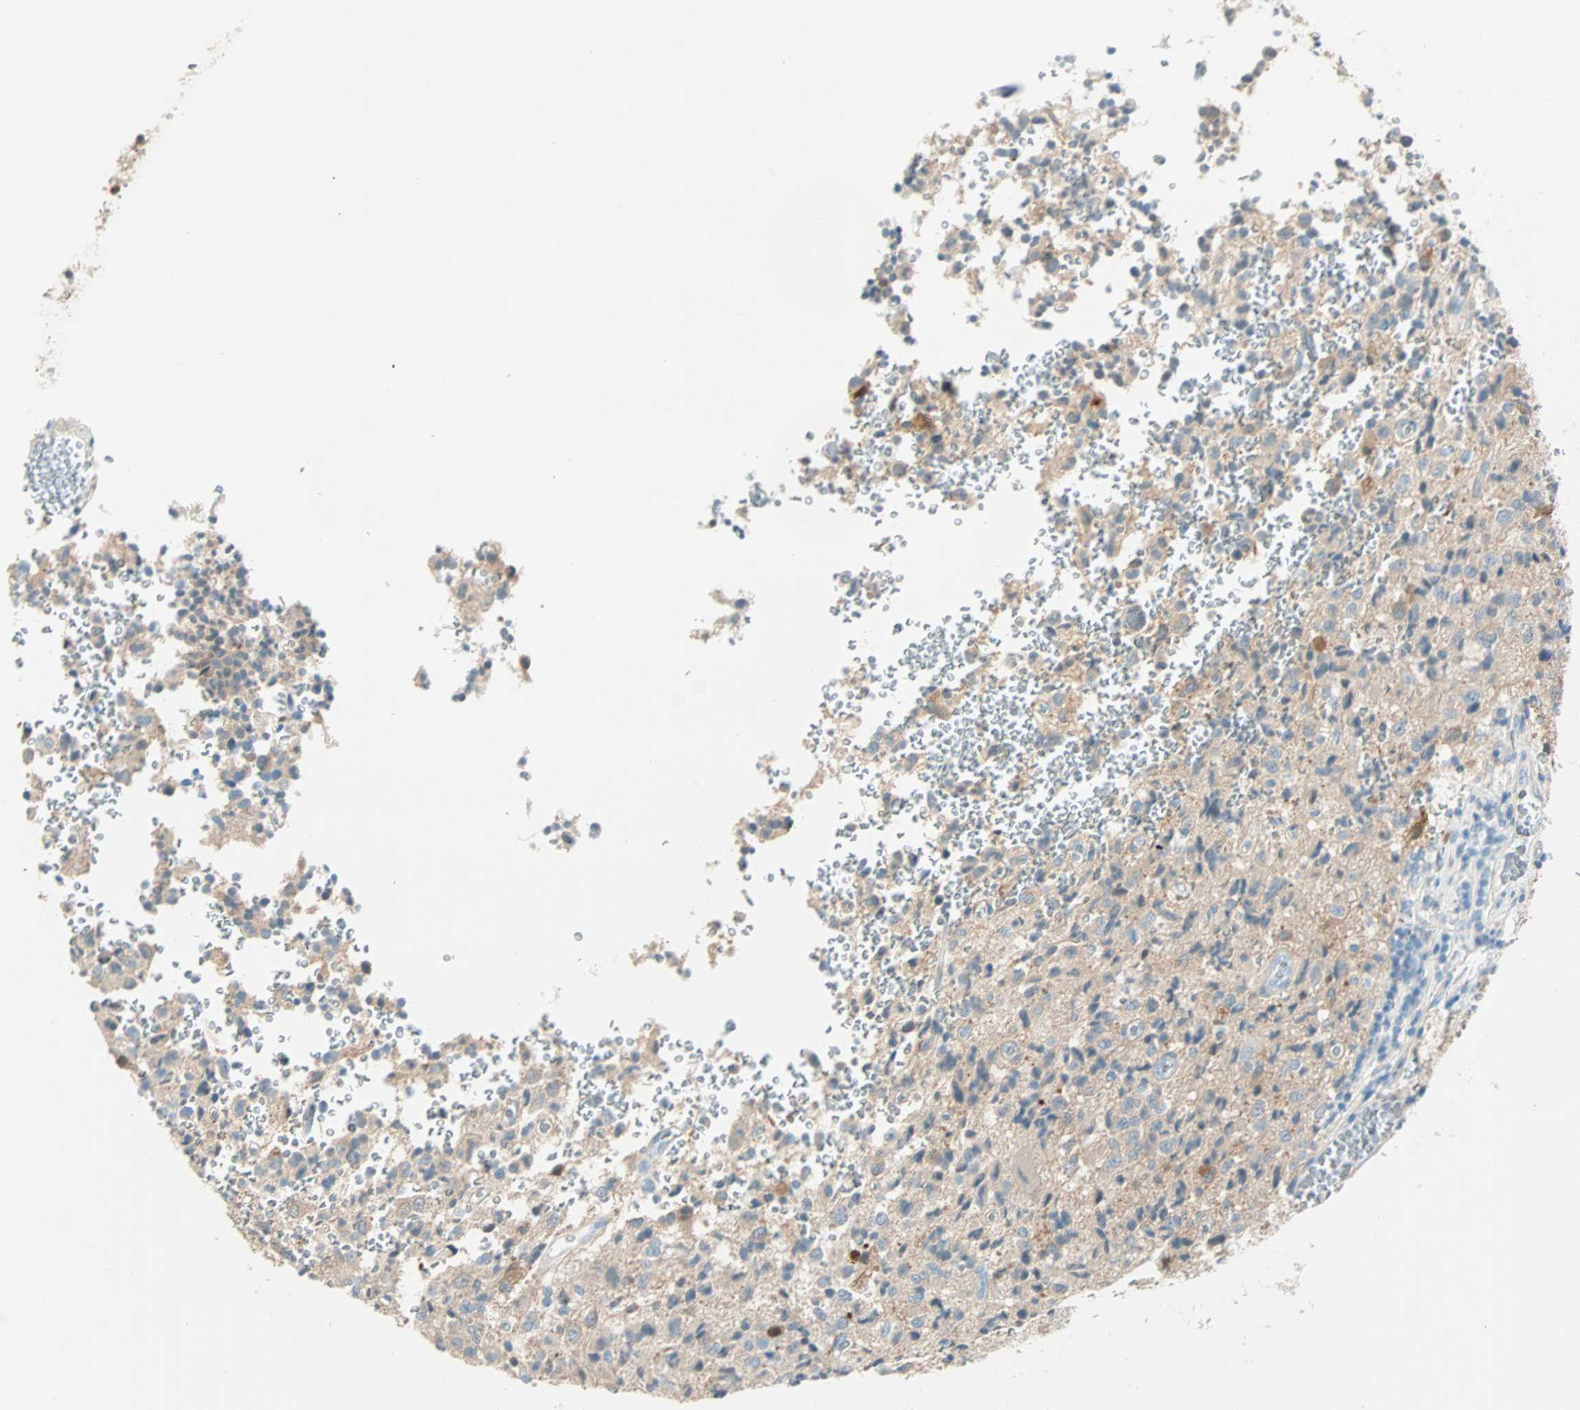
{"staining": {"intensity": "weak", "quantity": "25%-75%", "location": "cytoplasmic/membranous"}, "tissue": "glioma", "cell_type": "Tumor cells", "image_type": "cancer", "snomed": [{"axis": "morphology", "description": "Glioma, malignant, High grade"}, {"axis": "topography", "description": "pancreas cauda"}], "caption": "A brown stain highlights weak cytoplasmic/membranous staining of a protein in glioma tumor cells.", "gene": "ATF6", "patient": {"sex": "male", "age": 60}}